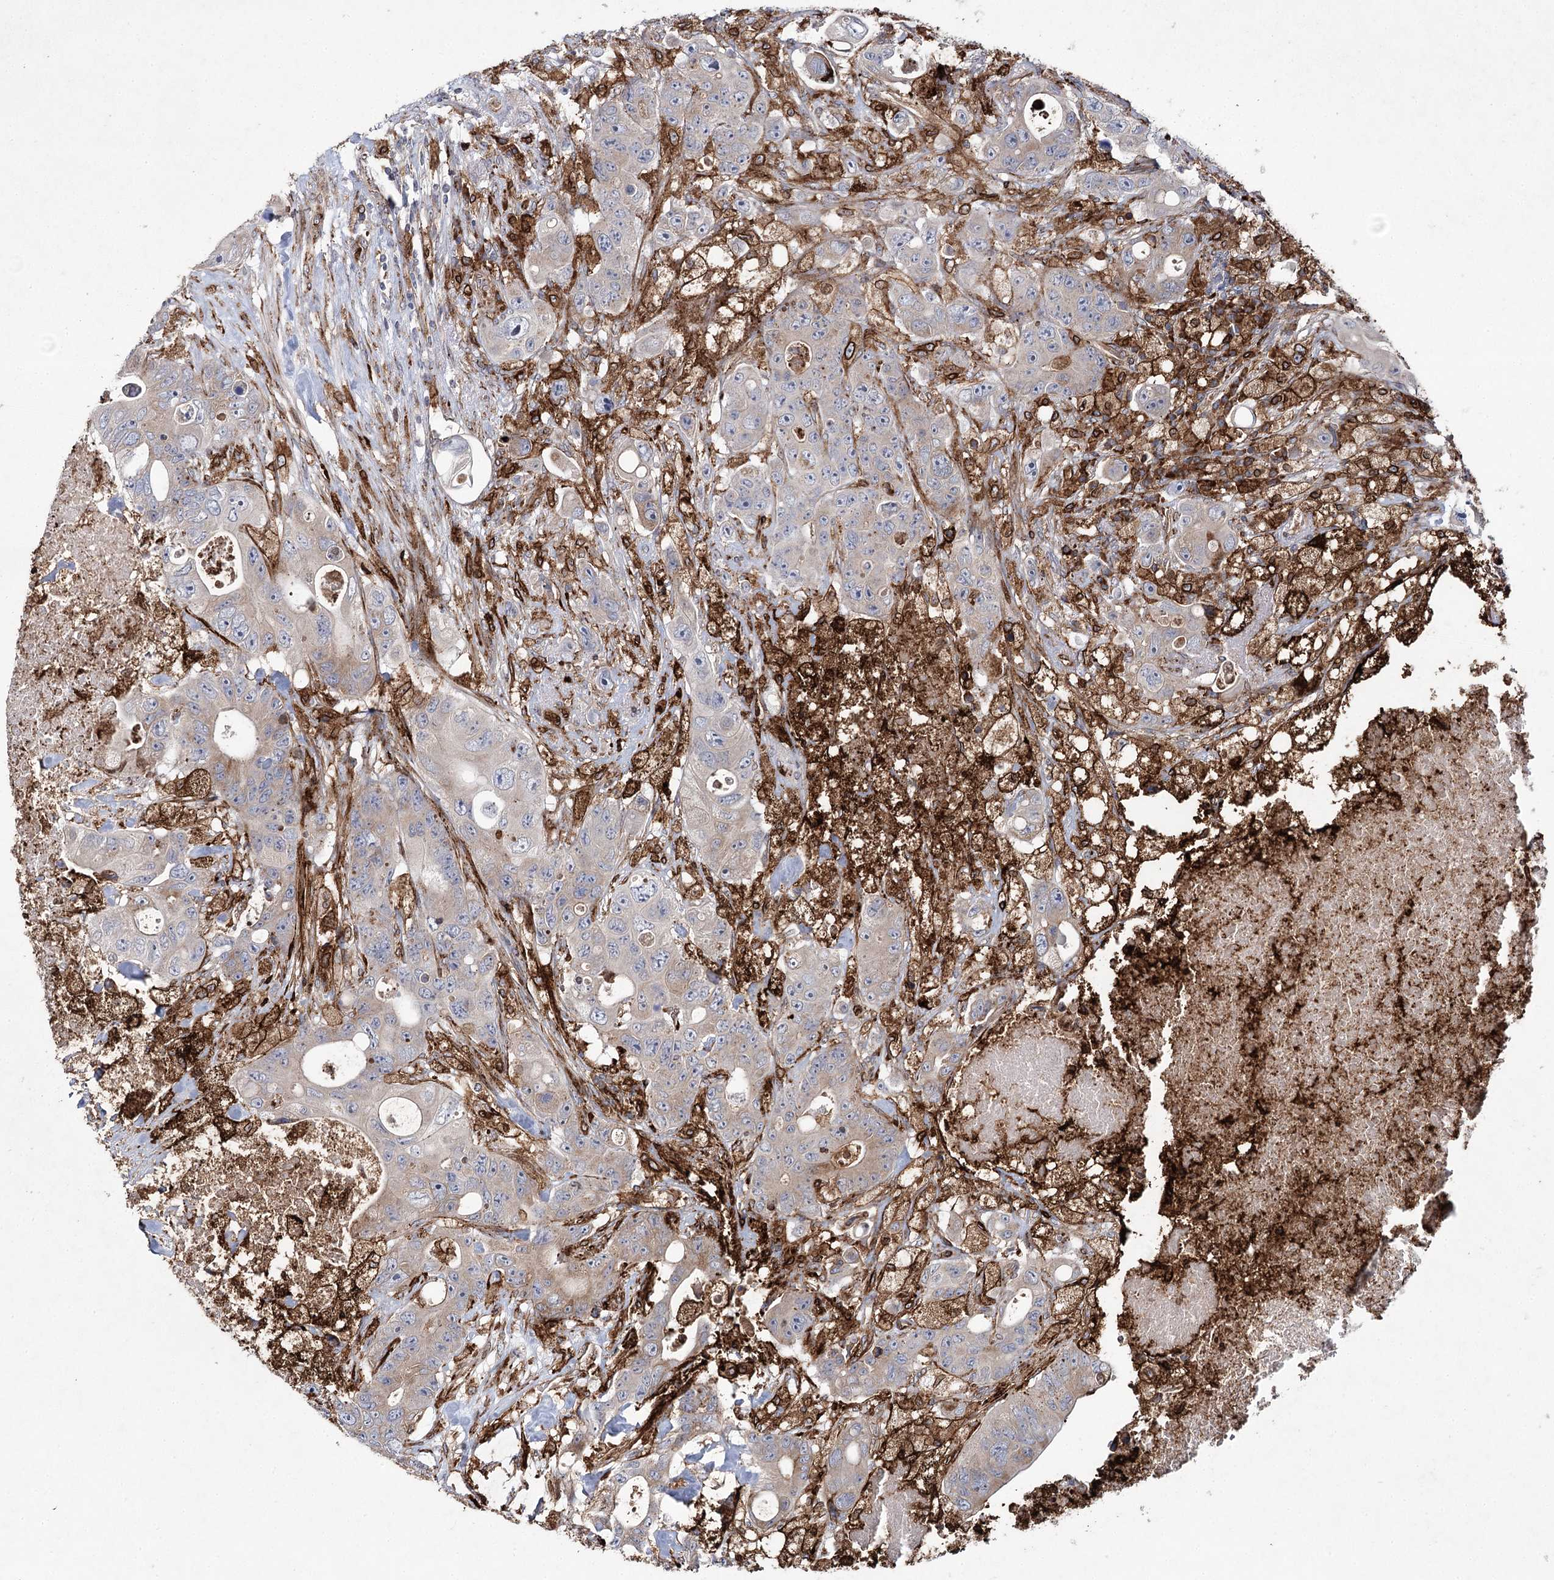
{"staining": {"intensity": "negative", "quantity": "none", "location": "none"}, "tissue": "colorectal cancer", "cell_type": "Tumor cells", "image_type": "cancer", "snomed": [{"axis": "morphology", "description": "Adenocarcinoma, NOS"}, {"axis": "topography", "description": "Colon"}], "caption": "Protein analysis of colorectal cancer (adenocarcinoma) shows no significant staining in tumor cells. (Brightfield microscopy of DAB (3,3'-diaminobenzidine) immunohistochemistry at high magnification).", "gene": "DCUN1D4", "patient": {"sex": "female", "age": 46}}